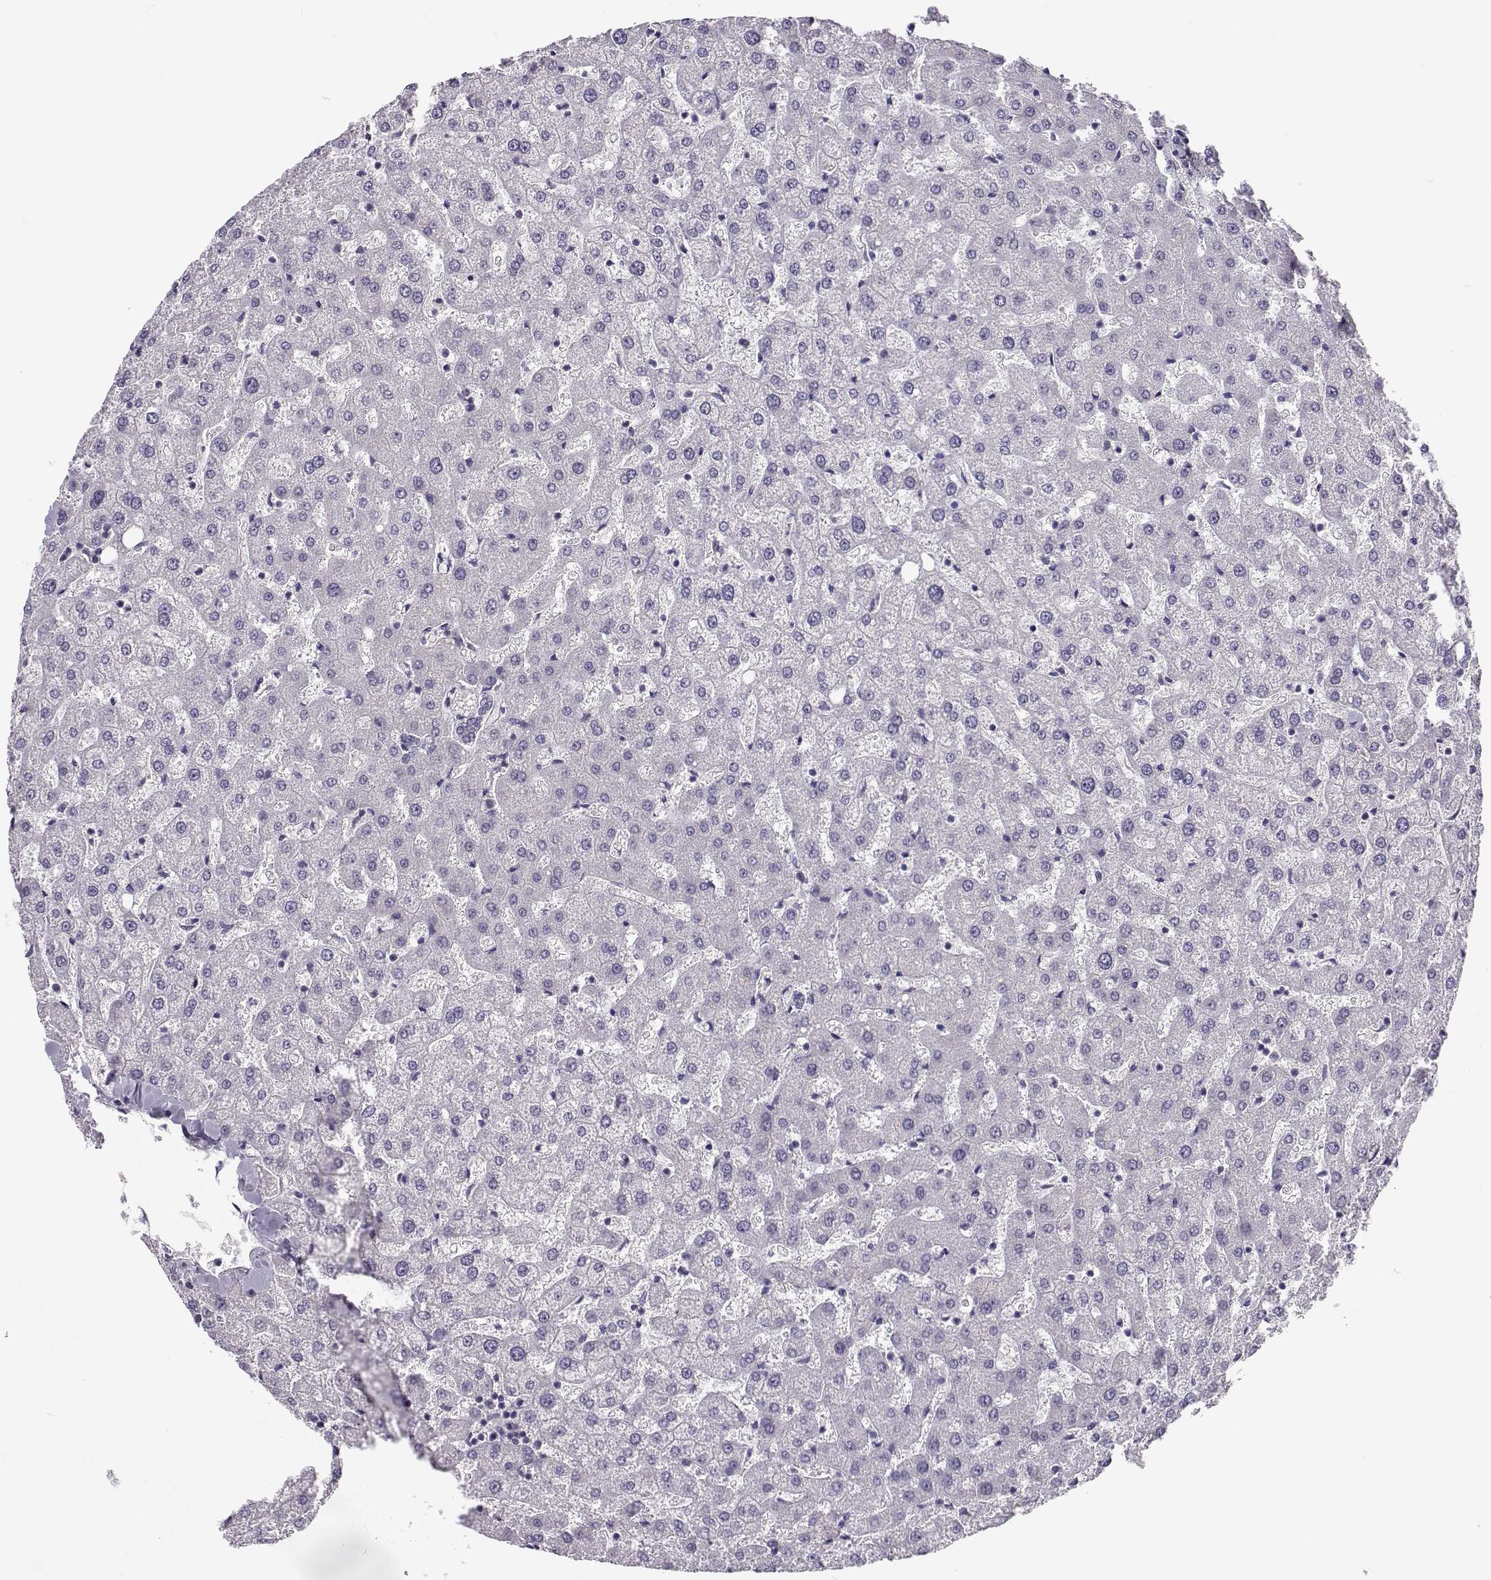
{"staining": {"intensity": "negative", "quantity": "none", "location": "none"}, "tissue": "liver", "cell_type": "Cholangiocytes", "image_type": "normal", "snomed": [{"axis": "morphology", "description": "Normal tissue, NOS"}, {"axis": "topography", "description": "Liver"}], "caption": "Immunohistochemistry (IHC) micrograph of benign liver stained for a protein (brown), which reveals no positivity in cholangiocytes.", "gene": "BEND6", "patient": {"sex": "female", "age": 50}}